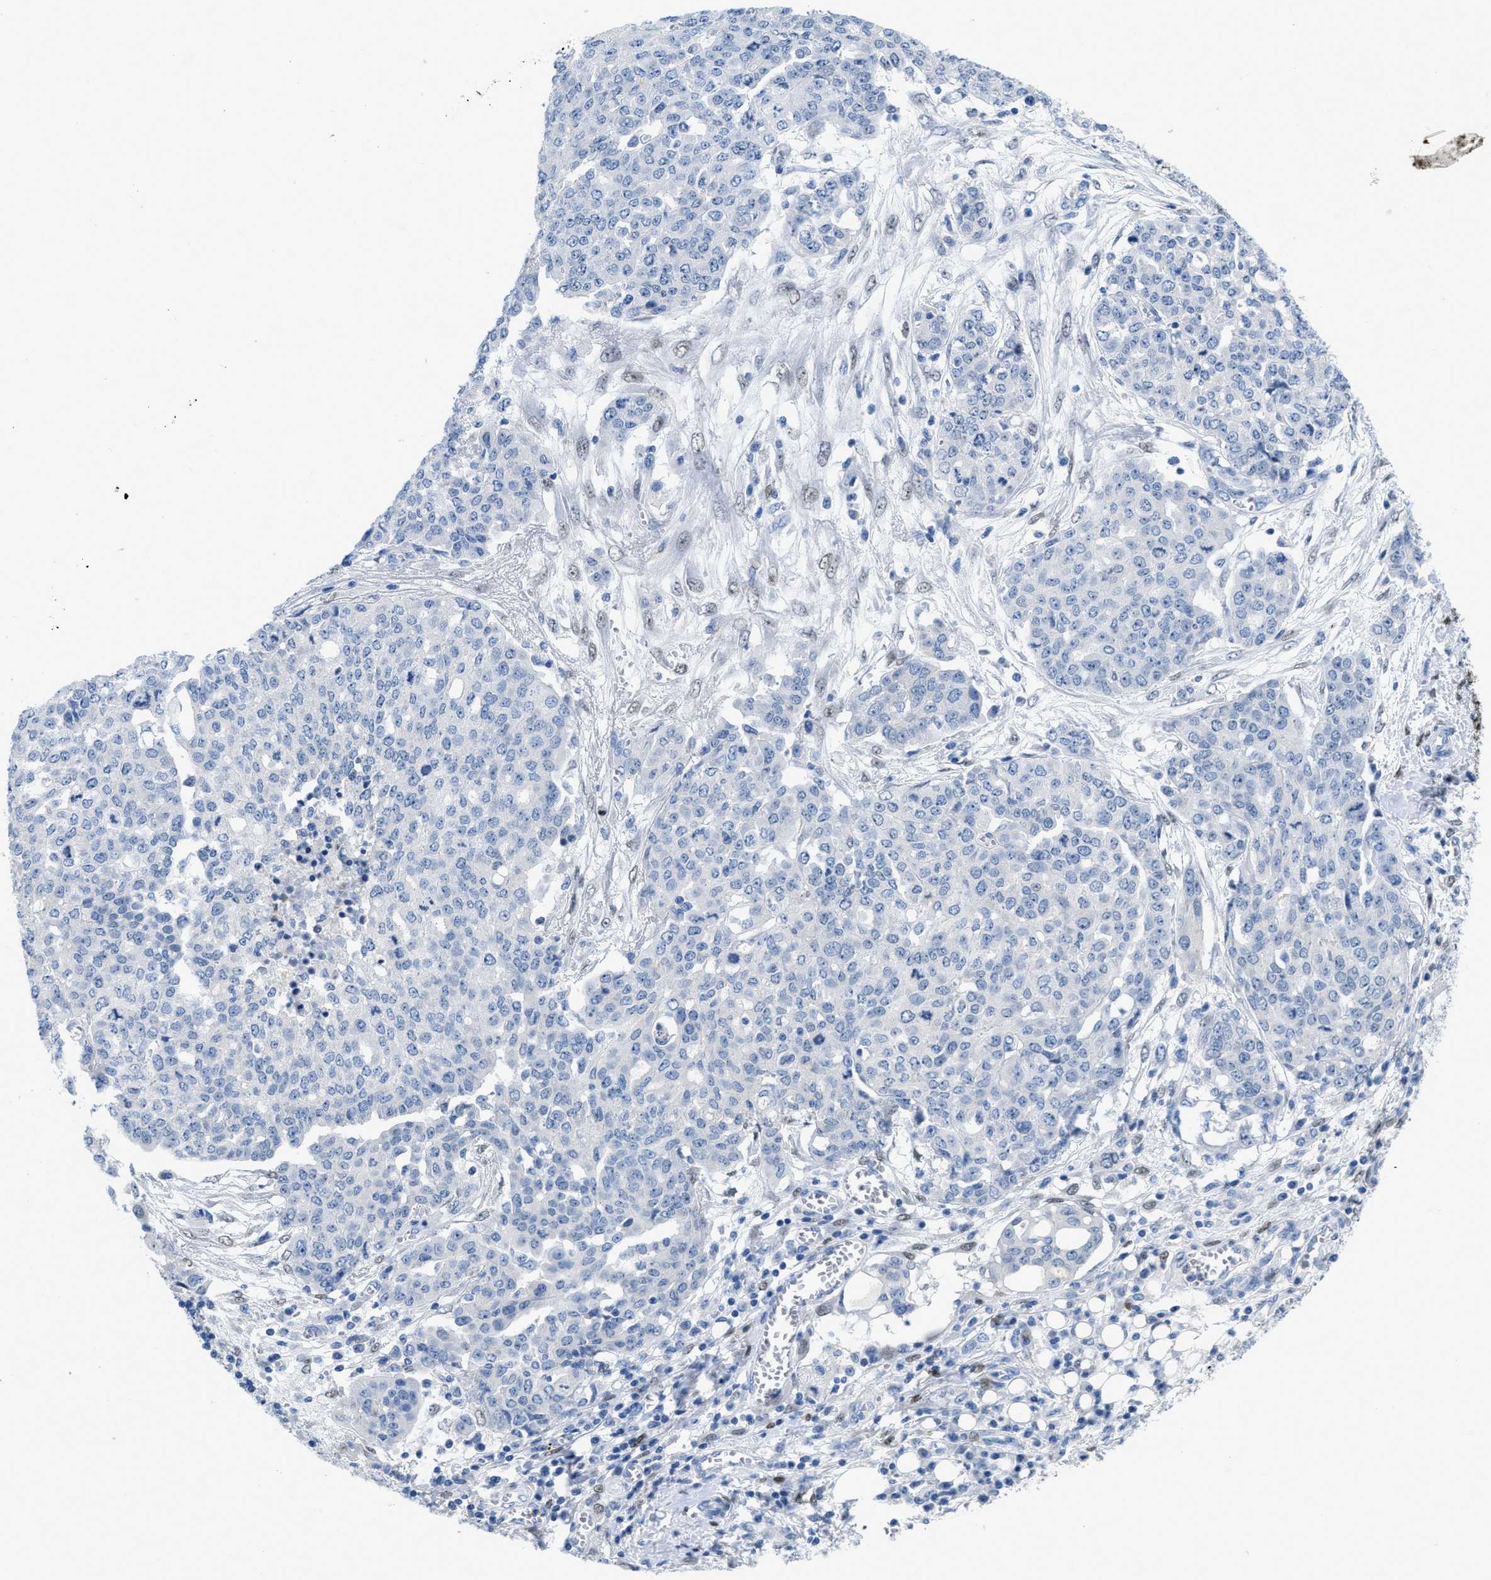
{"staining": {"intensity": "negative", "quantity": "none", "location": "none"}, "tissue": "ovarian cancer", "cell_type": "Tumor cells", "image_type": "cancer", "snomed": [{"axis": "morphology", "description": "Cystadenocarcinoma, serous, NOS"}, {"axis": "topography", "description": "Soft tissue"}, {"axis": "topography", "description": "Ovary"}], "caption": "A micrograph of ovarian cancer stained for a protein exhibits no brown staining in tumor cells.", "gene": "NFIX", "patient": {"sex": "female", "age": 57}}